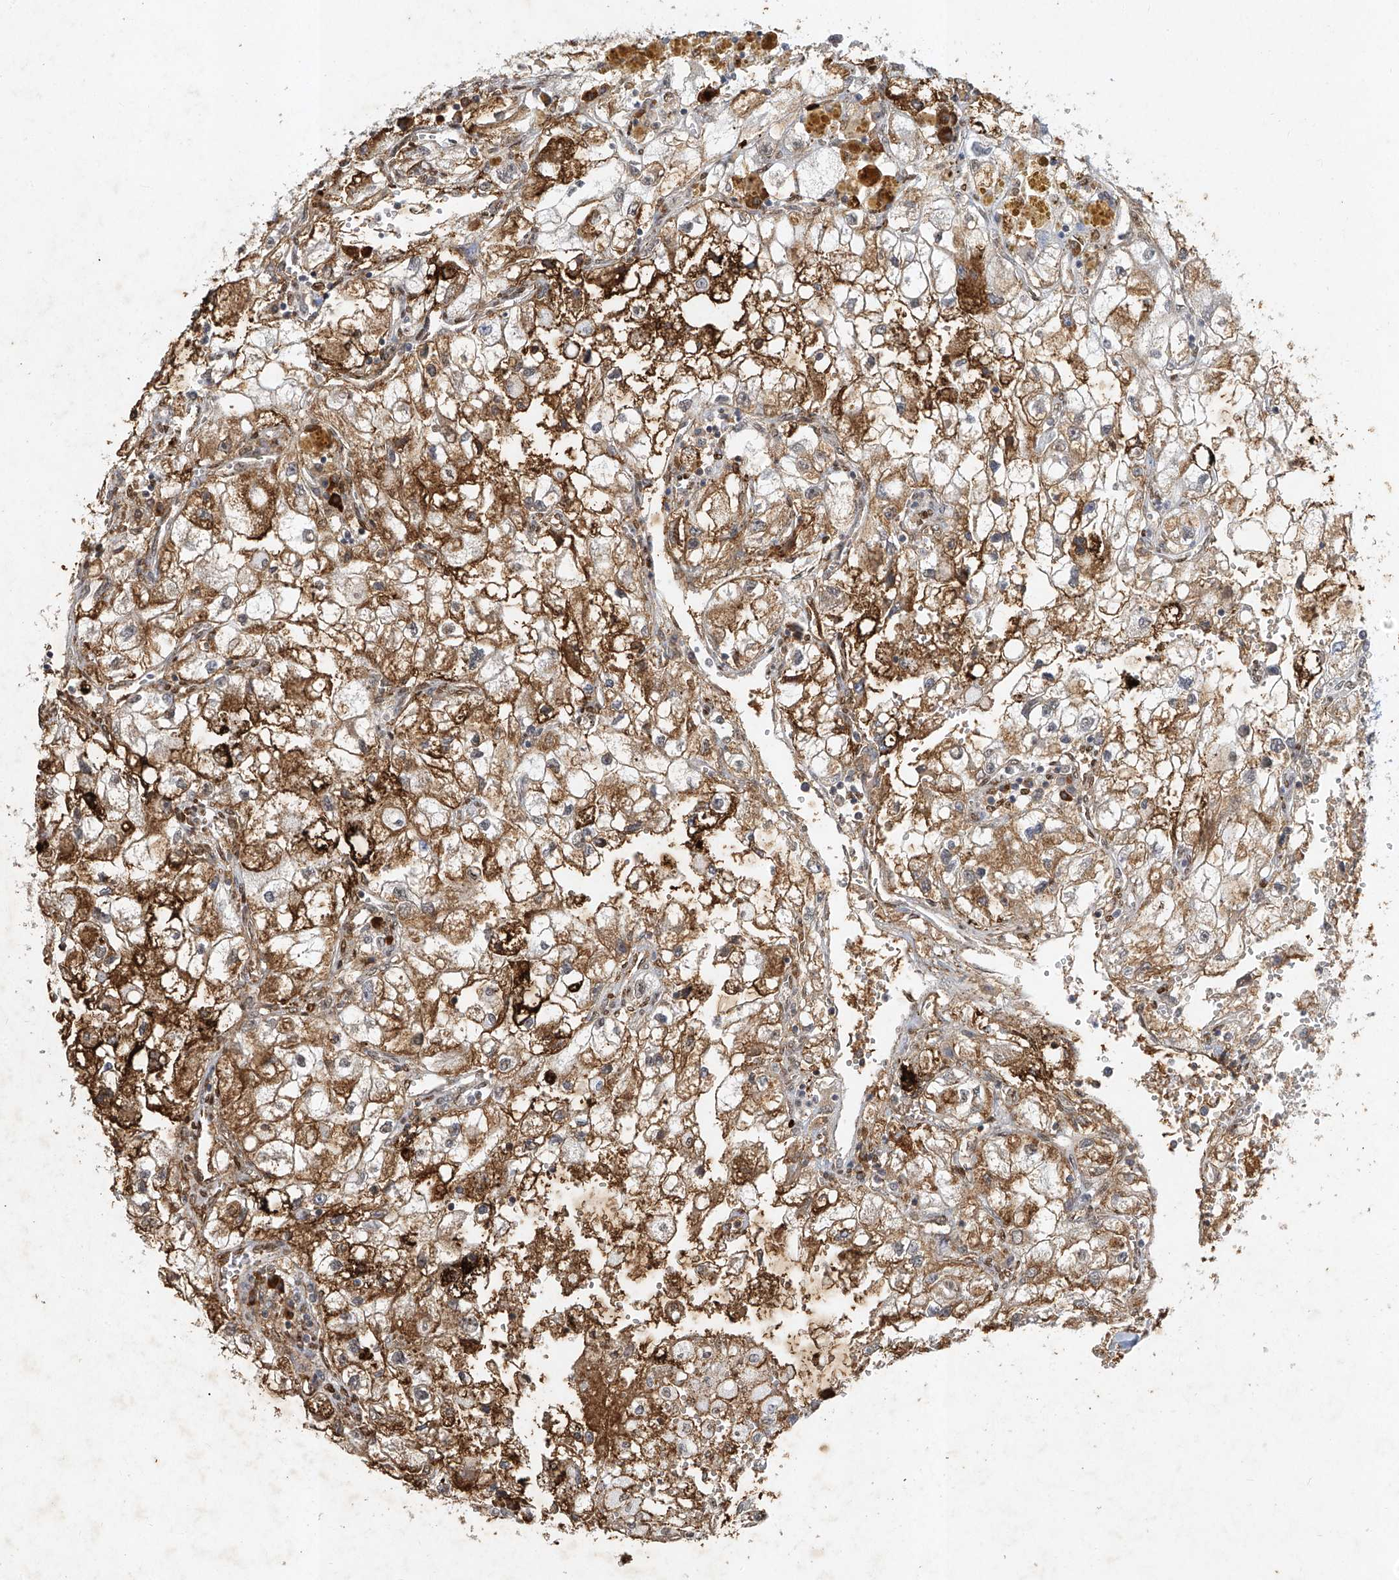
{"staining": {"intensity": "strong", "quantity": "25%-75%", "location": "cytoplasmic/membranous"}, "tissue": "renal cancer", "cell_type": "Tumor cells", "image_type": "cancer", "snomed": [{"axis": "morphology", "description": "Adenocarcinoma, NOS"}, {"axis": "topography", "description": "Kidney"}], "caption": "Renal cancer (adenocarcinoma) was stained to show a protein in brown. There is high levels of strong cytoplasmic/membranous positivity in approximately 25%-75% of tumor cells. (DAB (3,3'-diaminobenzidine) = brown stain, brightfield microscopy at high magnification).", "gene": "ATRIP", "patient": {"sex": "female", "age": 70}}